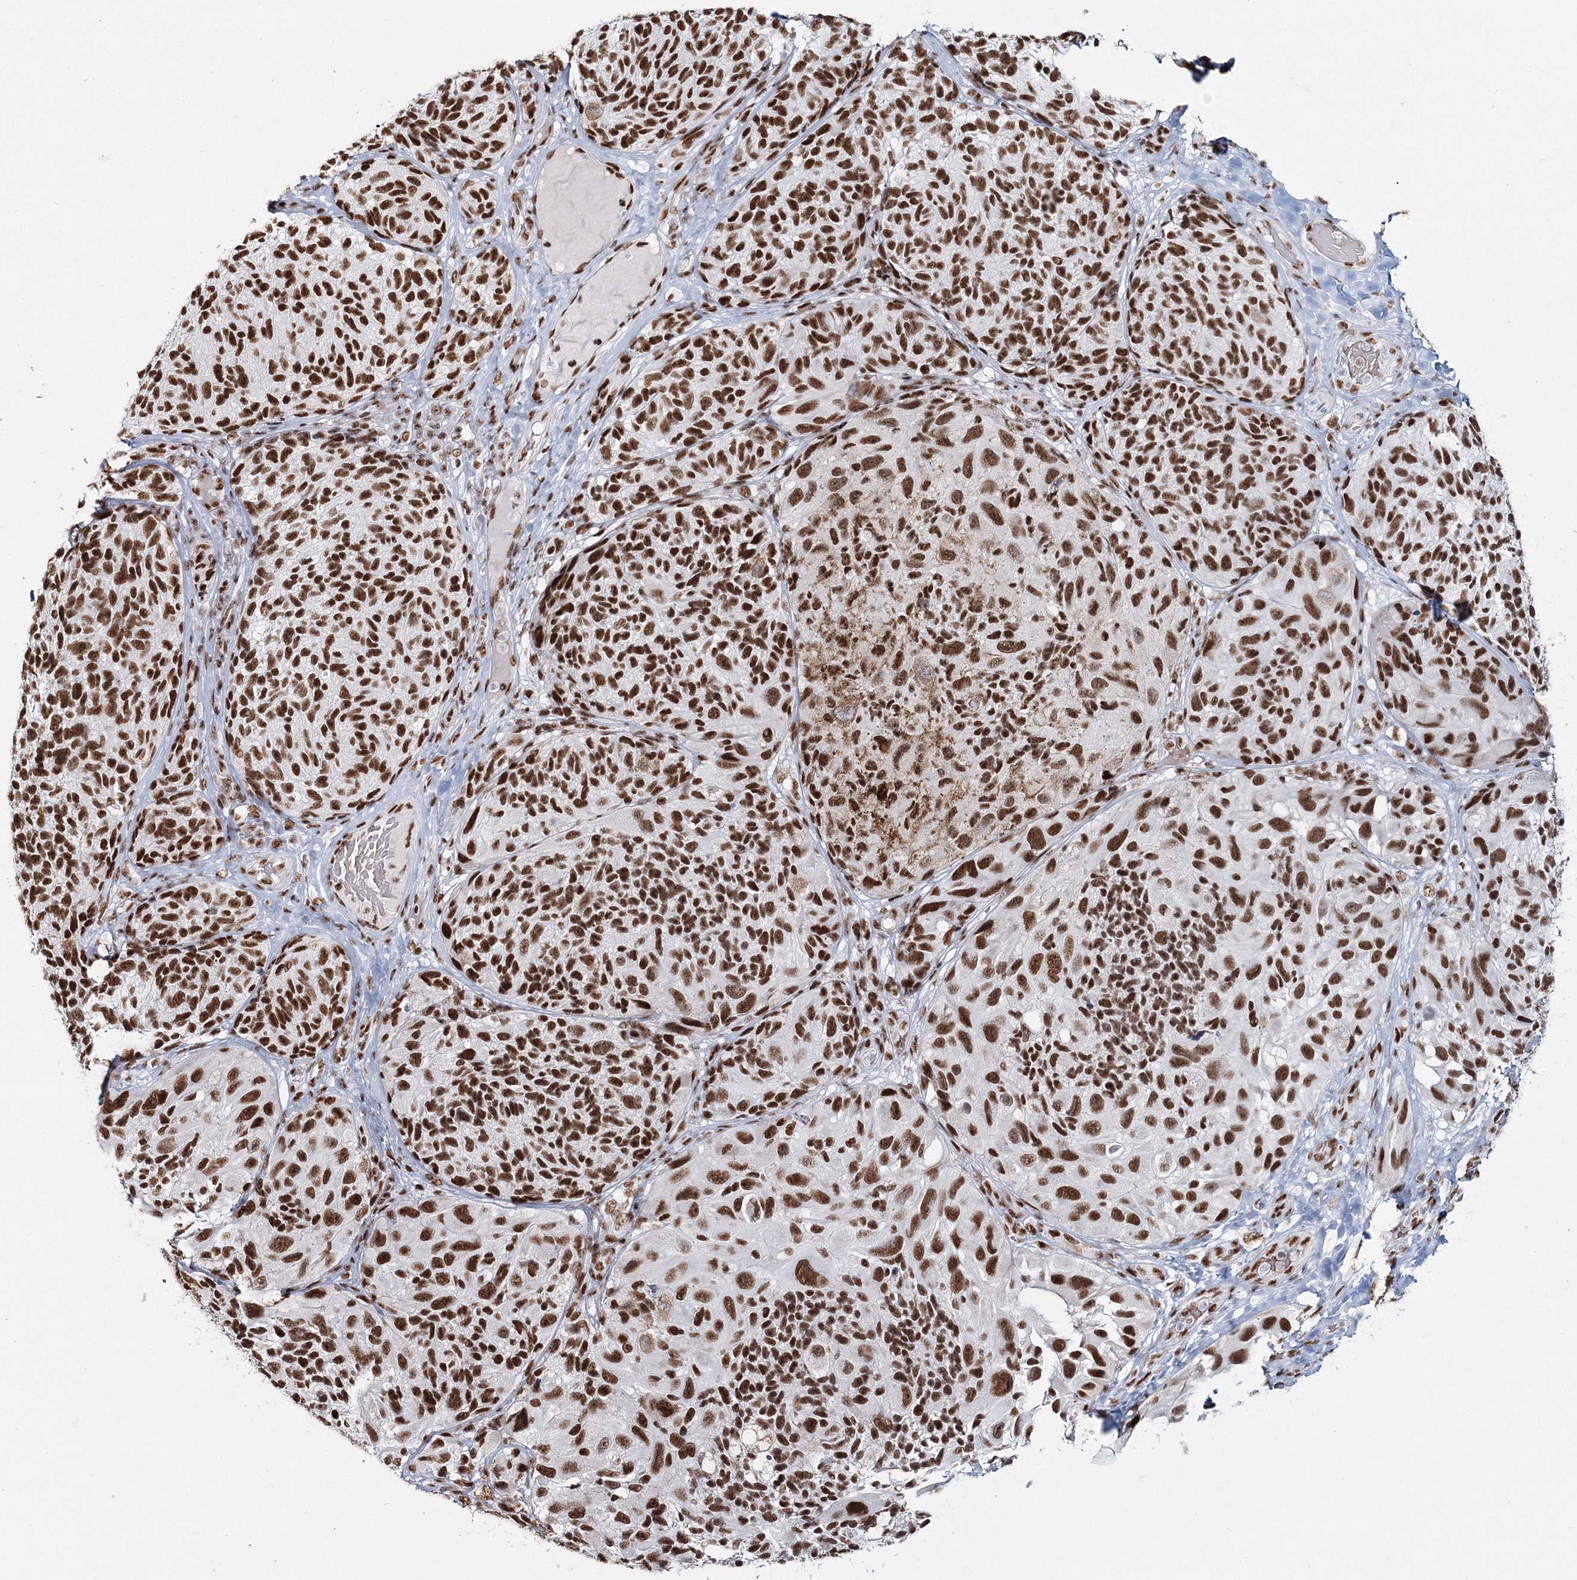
{"staining": {"intensity": "strong", "quantity": ">75%", "location": "nuclear"}, "tissue": "melanoma", "cell_type": "Tumor cells", "image_type": "cancer", "snomed": [{"axis": "morphology", "description": "Malignant melanoma, NOS"}, {"axis": "topography", "description": "Skin"}], "caption": "Tumor cells exhibit high levels of strong nuclear expression in approximately >75% of cells in melanoma. (DAB (3,3'-diaminobenzidine) = brown stain, brightfield microscopy at high magnification).", "gene": "QRICH1", "patient": {"sex": "female", "age": 73}}